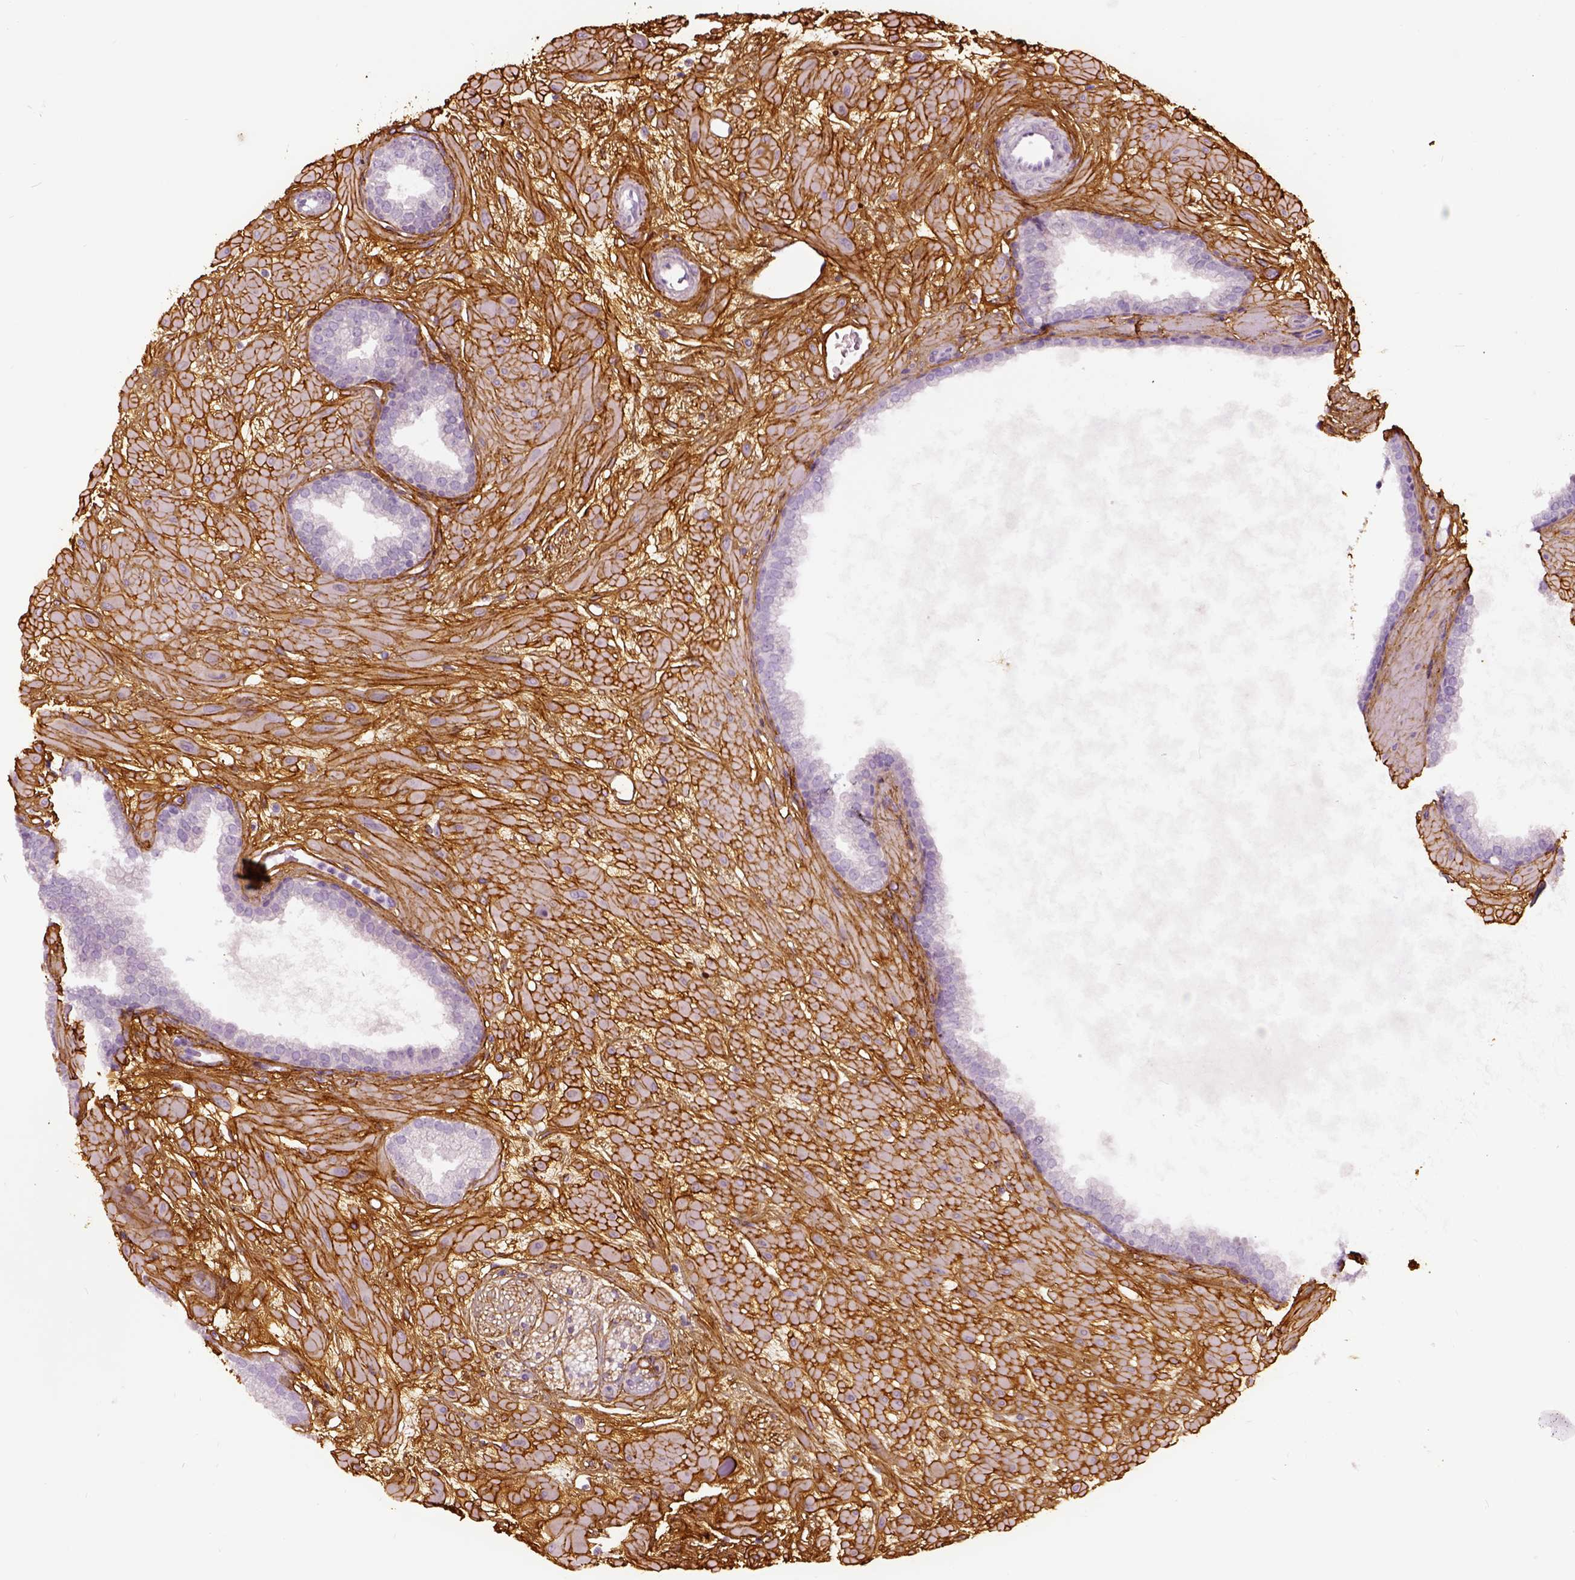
{"staining": {"intensity": "negative", "quantity": "none", "location": "none"}, "tissue": "prostate cancer", "cell_type": "Tumor cells", "image_type": "cancer", "snomed": [{"axis": "morphology", "description": "Adenocarcinoma, Low grade"}, {"axis": "topography", "description": "Prostate"}], "caption": "Tumor cells are negative for brown protein staining in prostate low-grade adenocarcinoma.", "gene": "COL6A2", "patient": {"sex": "male", "age": 68}}